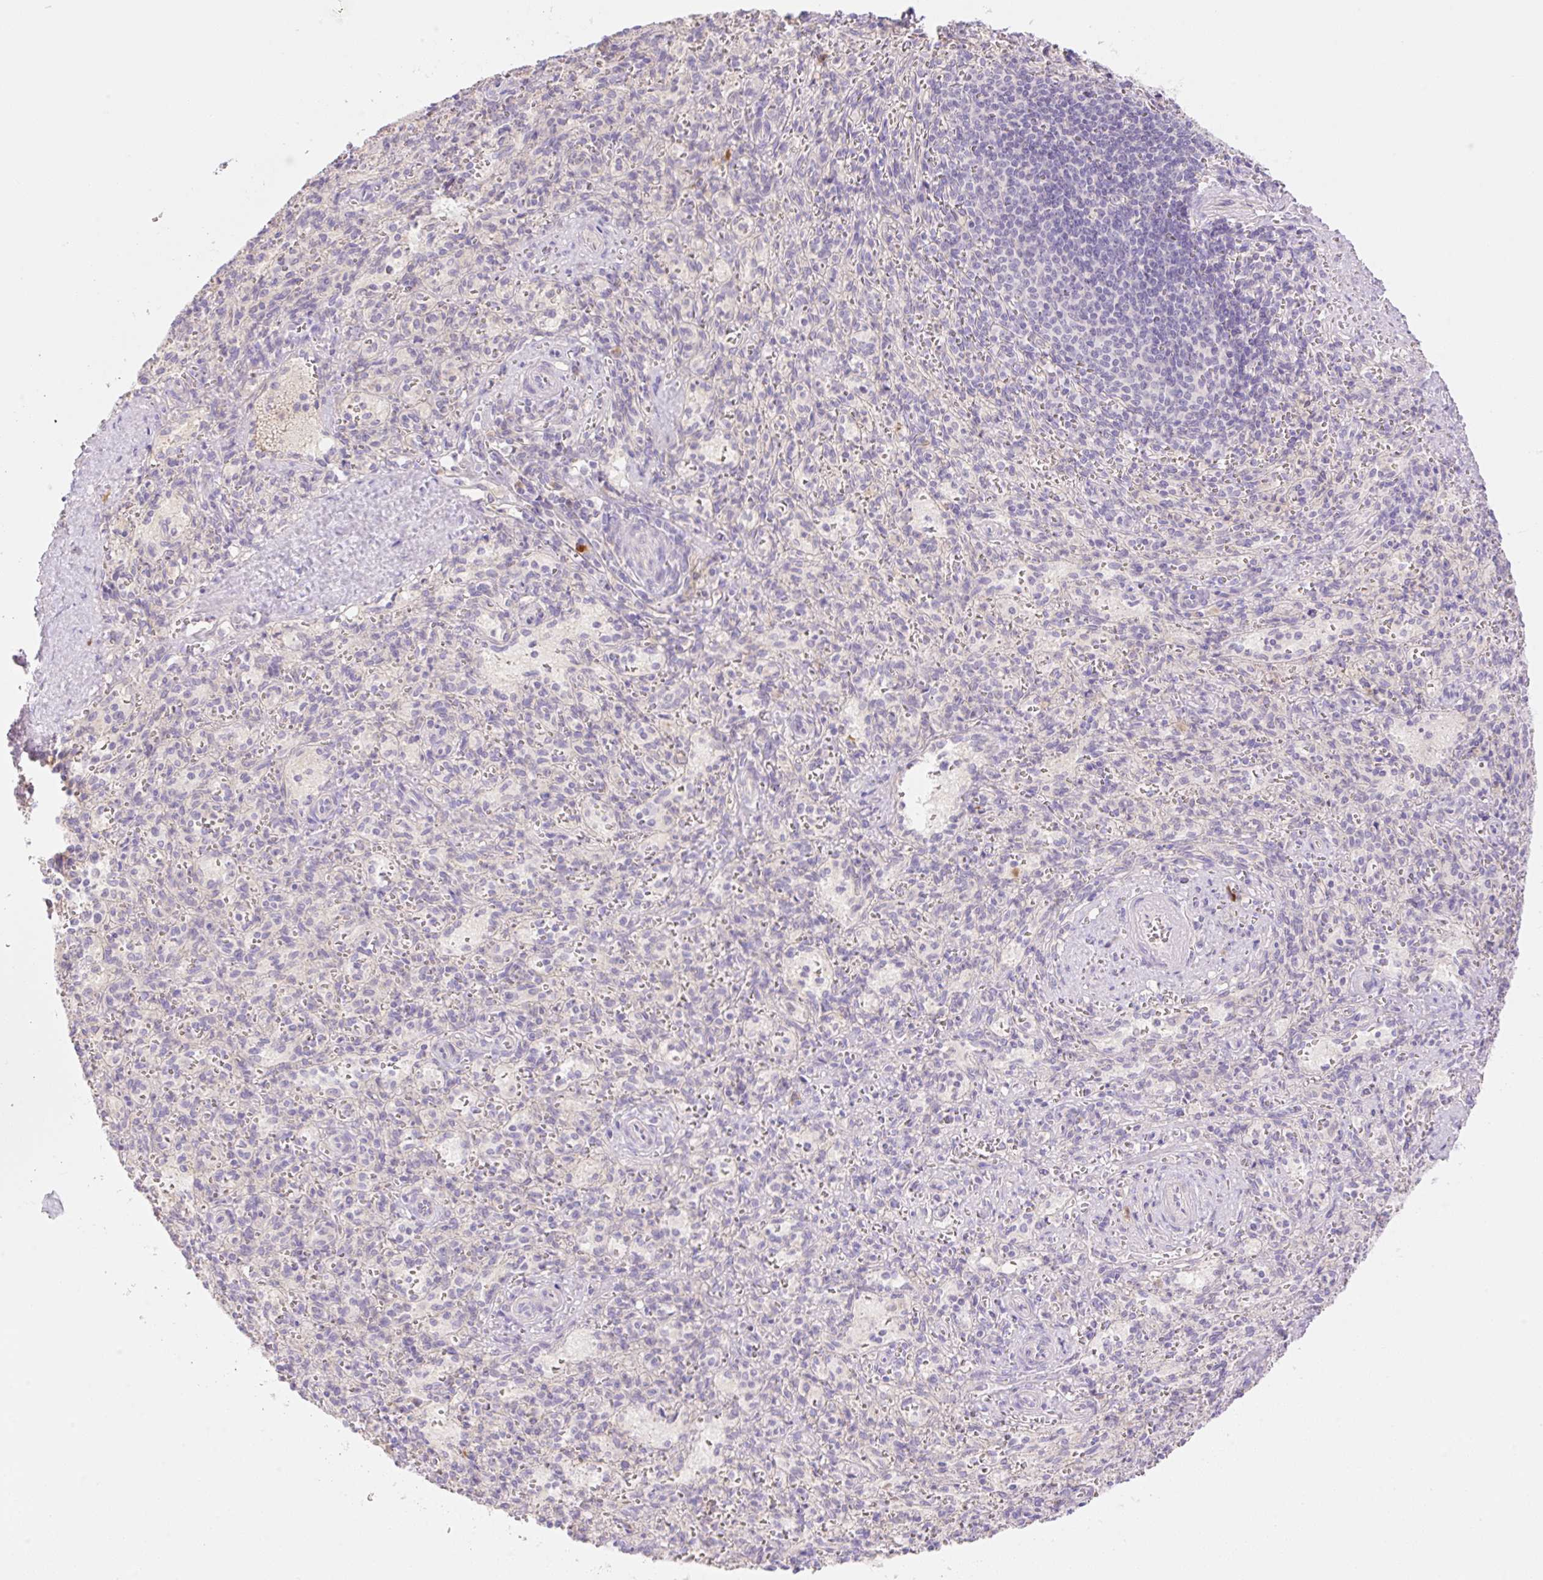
{"staining": {"intensity": "strong", "quantity": "<25%", "location": "cytoplasmic/membranous"}, "tissue": "spleen", "cell_type": "Cells in red pulp", "image_type": "normal", "snomed": [{"axis": "morphology", "description": "Normal tissue, NOS"}, {"axis": "topography", "description": "Spleen"}], "caption": "Immunohistochemical staining of benign human spleen demonstrates <25% levels of strong cytoplasmic/membranous protein positivity in about <25% of cells in red pulp.", "gene": "DENND5A", "patient": {"sex": "female", "age": 26}}